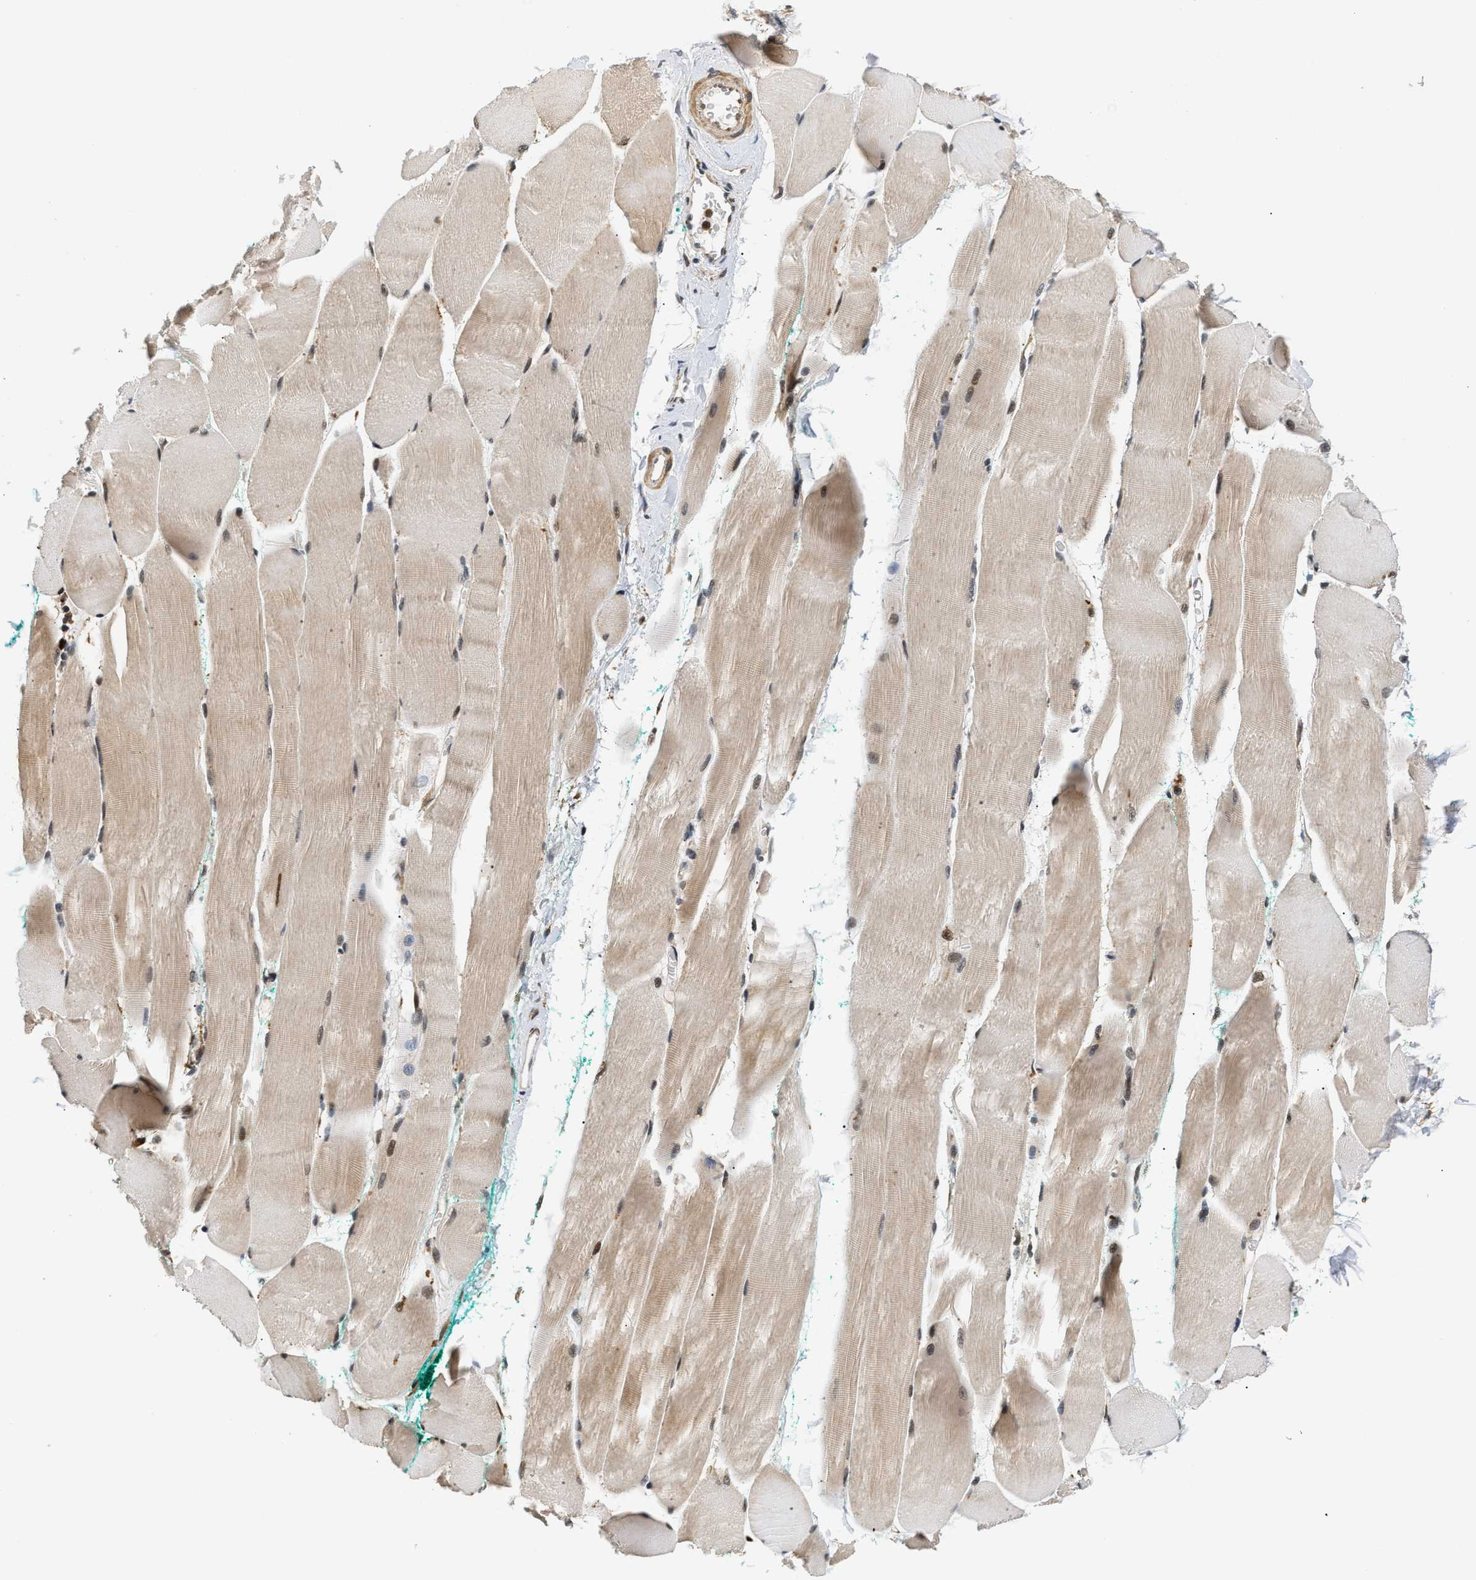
{"staining": {"intensity": "moderate", "quantity": "25%-75%", "location": "cytoplasmic/membranous,nuclear"}, "tissue": "skeletal muscle", "cell_type": "Myocytes", "image_type": "normal", "snomed": [{"axis": "morphology", "description": "Normal tissue, NOS"}, {"axis": "morphology", "description": "Squamous cell carcinoma, NOS"}, {"axis": "topography", "description": "Skeletal muscle"}], "caption": "Skeletal muscle stained with IHC reveals moderate cytoplasmic/membranous,nuclear positivity in approximately 25%-75% of myocytes.", "gene": "LARP6", "patient": {"sex": "male", "age": 51}}